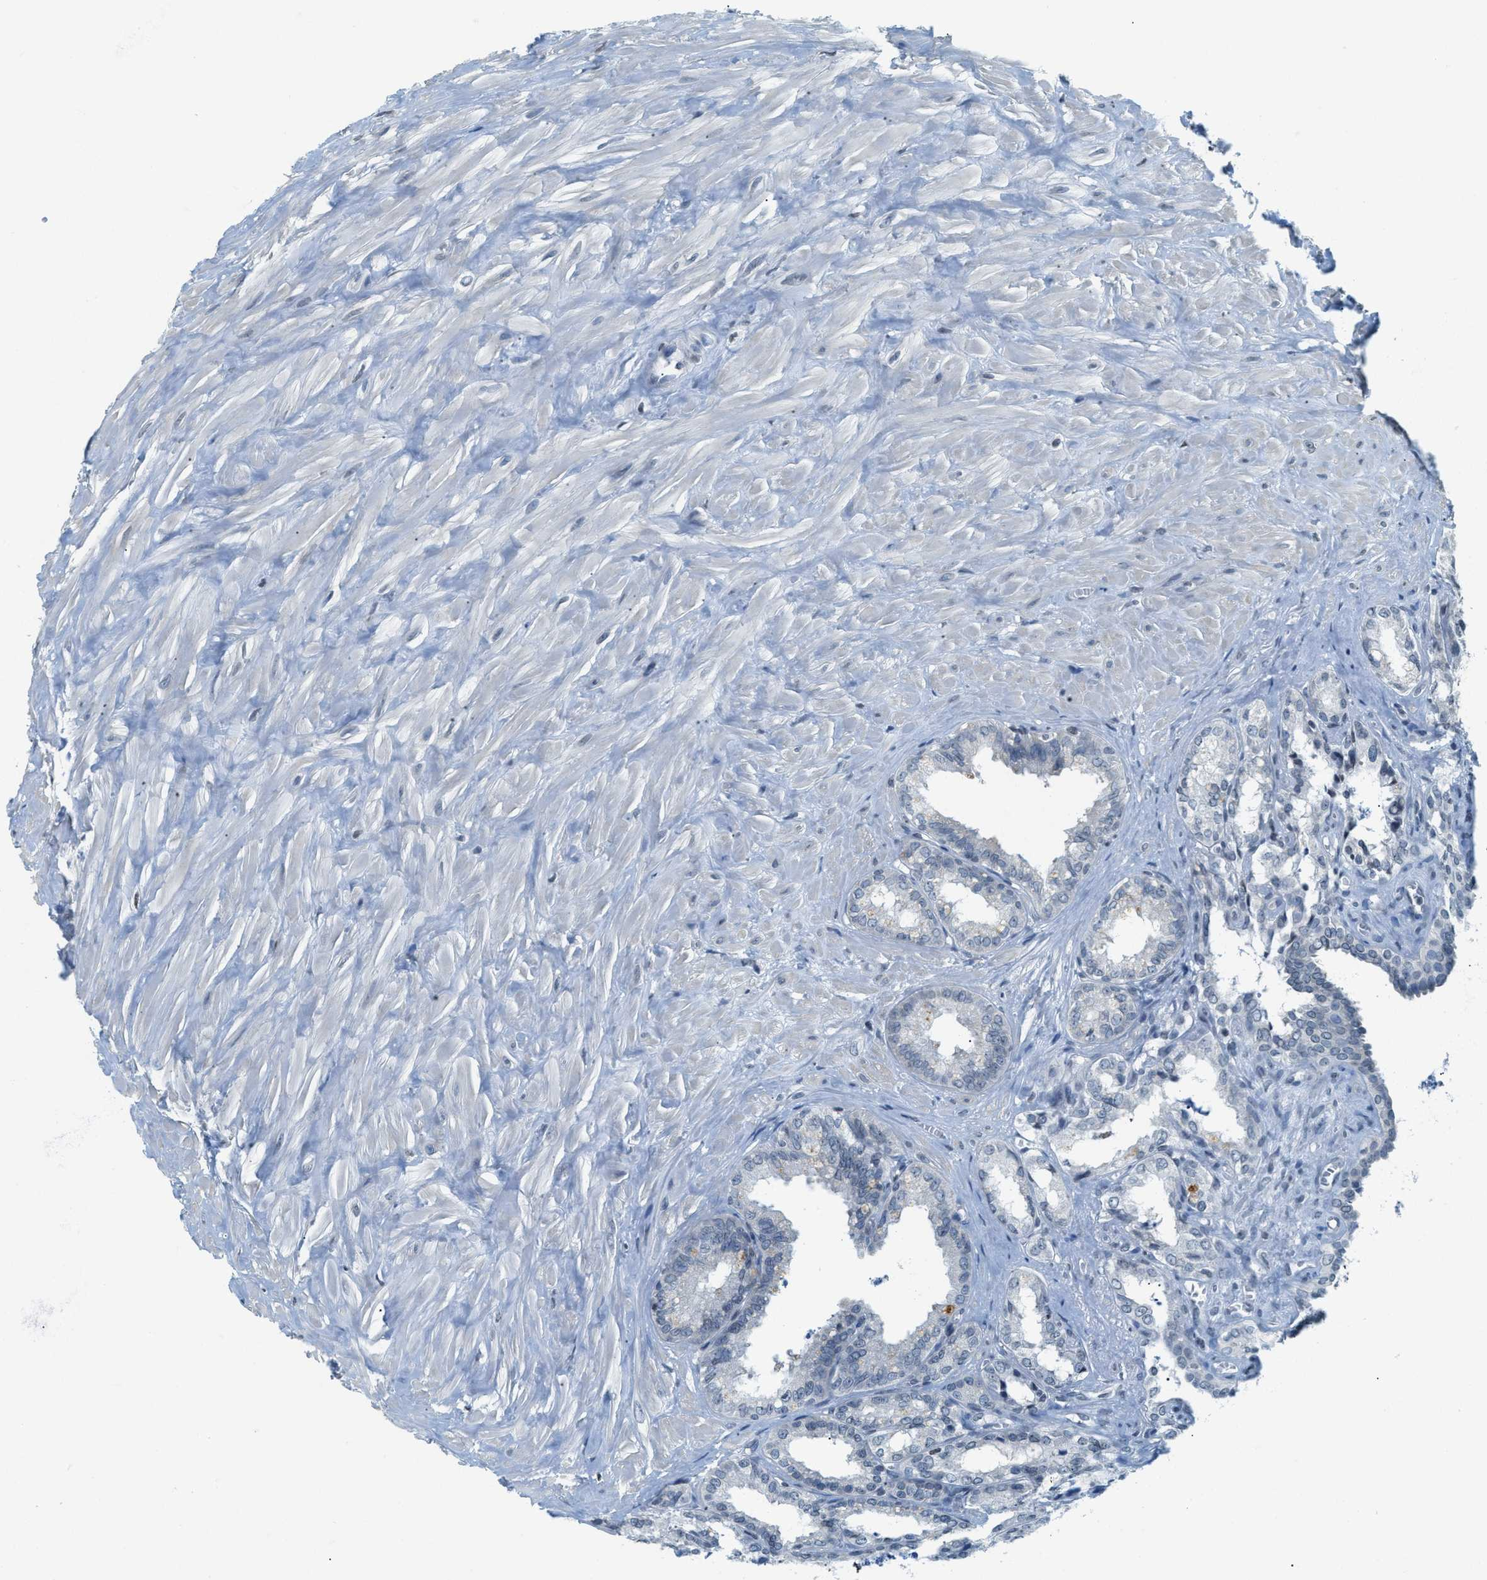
{"staining": {"intensity": "moderate", "quantity": "<25%", "location": "cytoplasmic/membranous"}, "tissue": "seminal vesicle", "cell_type": "Glandular cells", "image_type": "normal", "snomed": [{"axis": "morphology", "description": "Normal tissue, NOS"}, {"axis": "topography", "description": "Seminal veicle"}], "caption": "Protein analysis of benign seminal vesicle shows moderate cytoplasmic/membranous expression in approximately <25% of glandular cells.", "gene": "UVRAG", "patient": {"sex": "male", "age": 64}}